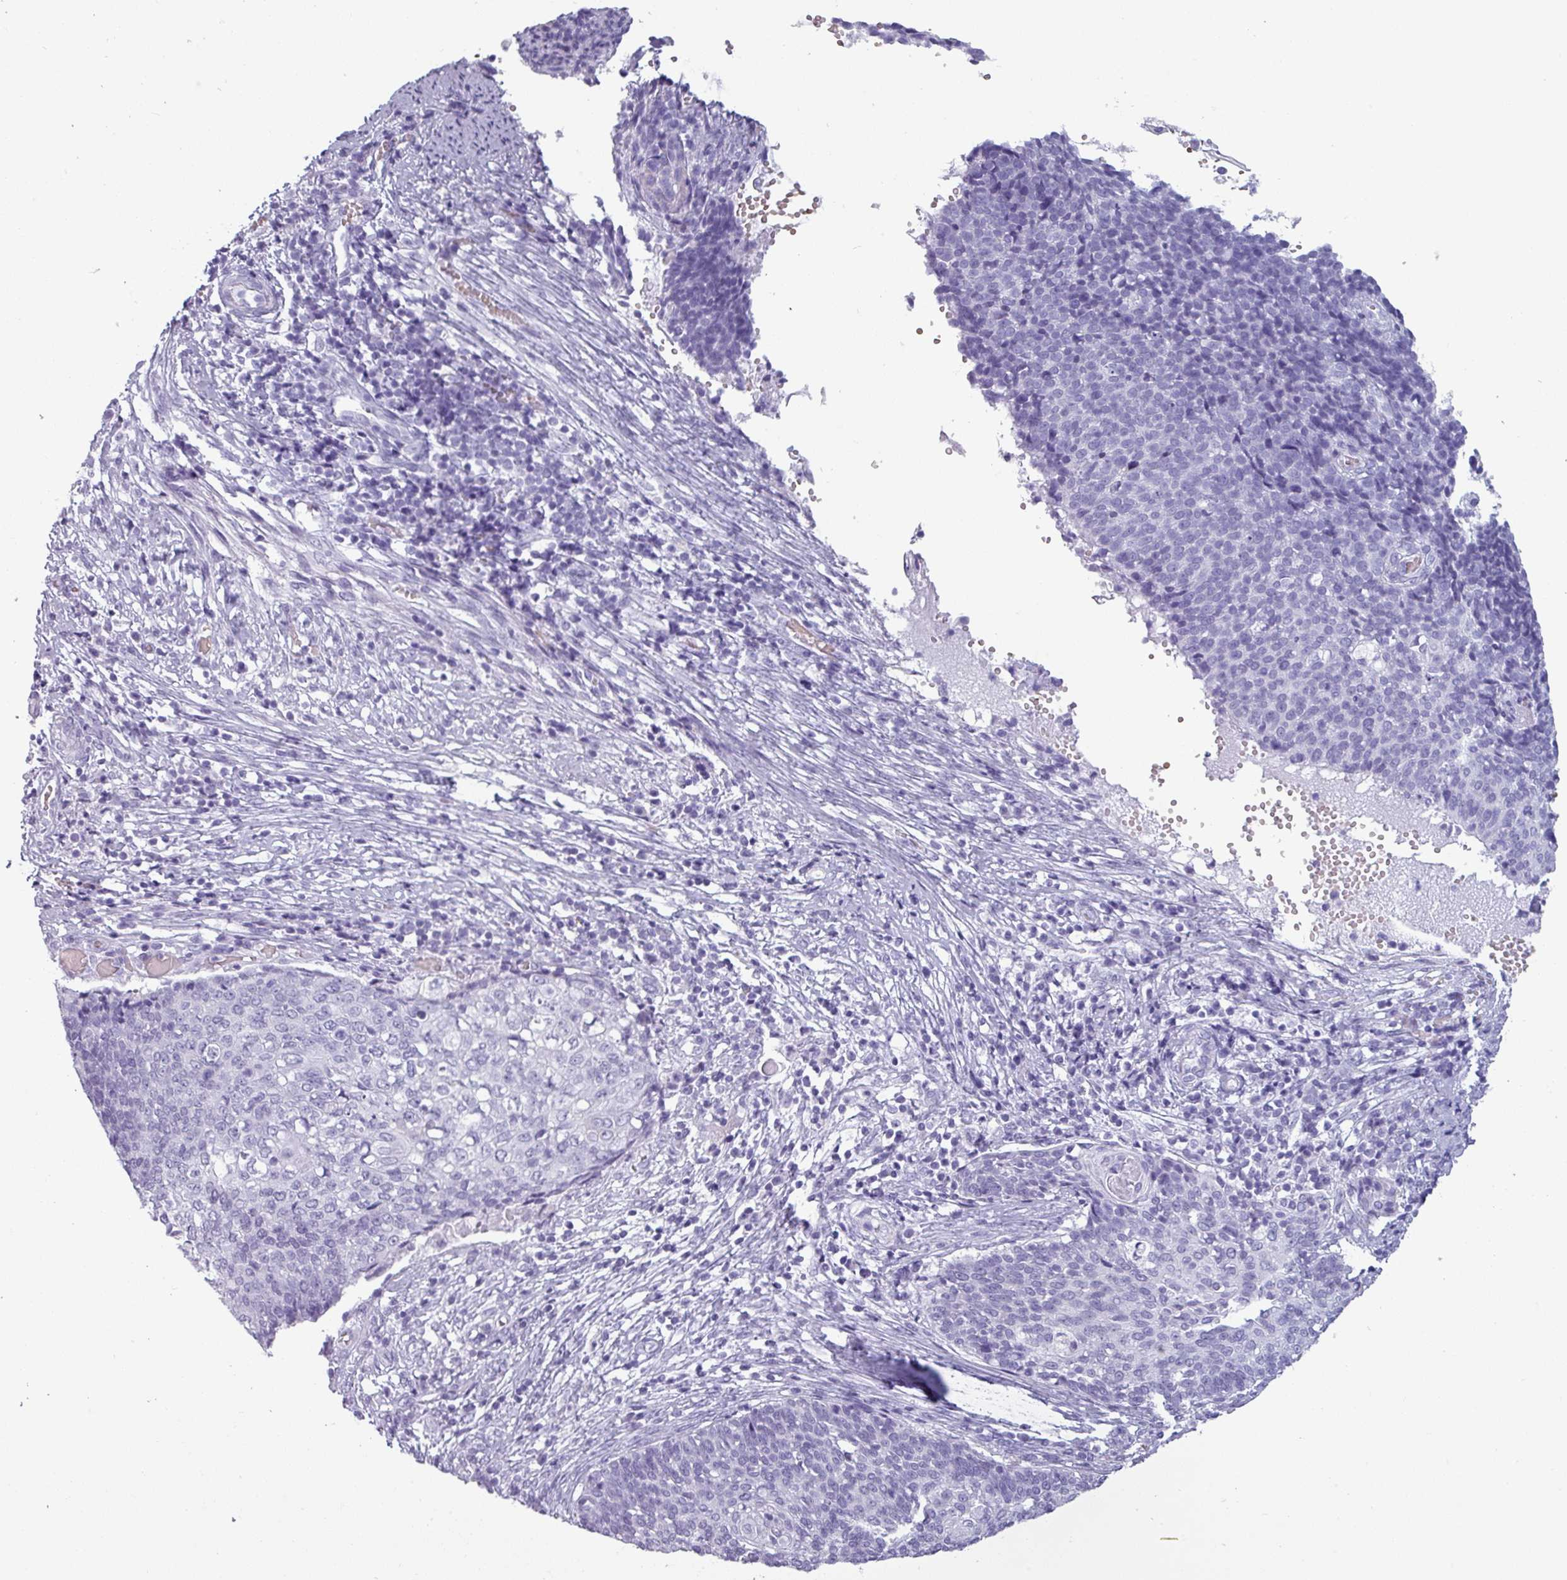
{"staining": {"intensity": "negative", "quantity": "none", "location": "none"}, "tissue": "cervical cancer", "cell_type": "Tumor cells", "image_type": "cancer", "snomed": [{"axis": "morphology", "description": "Squamous cell carcinoma, NOS"}, {"axis": "topography", "description": "Cervix"}], "caption": "Cervical cancer (squamous cell carcinoma) stained for a protein using immunohistochemistry (IHC) reveals no positivity tumor cells.", "gene": "CRYBB2", "patient": {"sex": "female", "age": 39}}